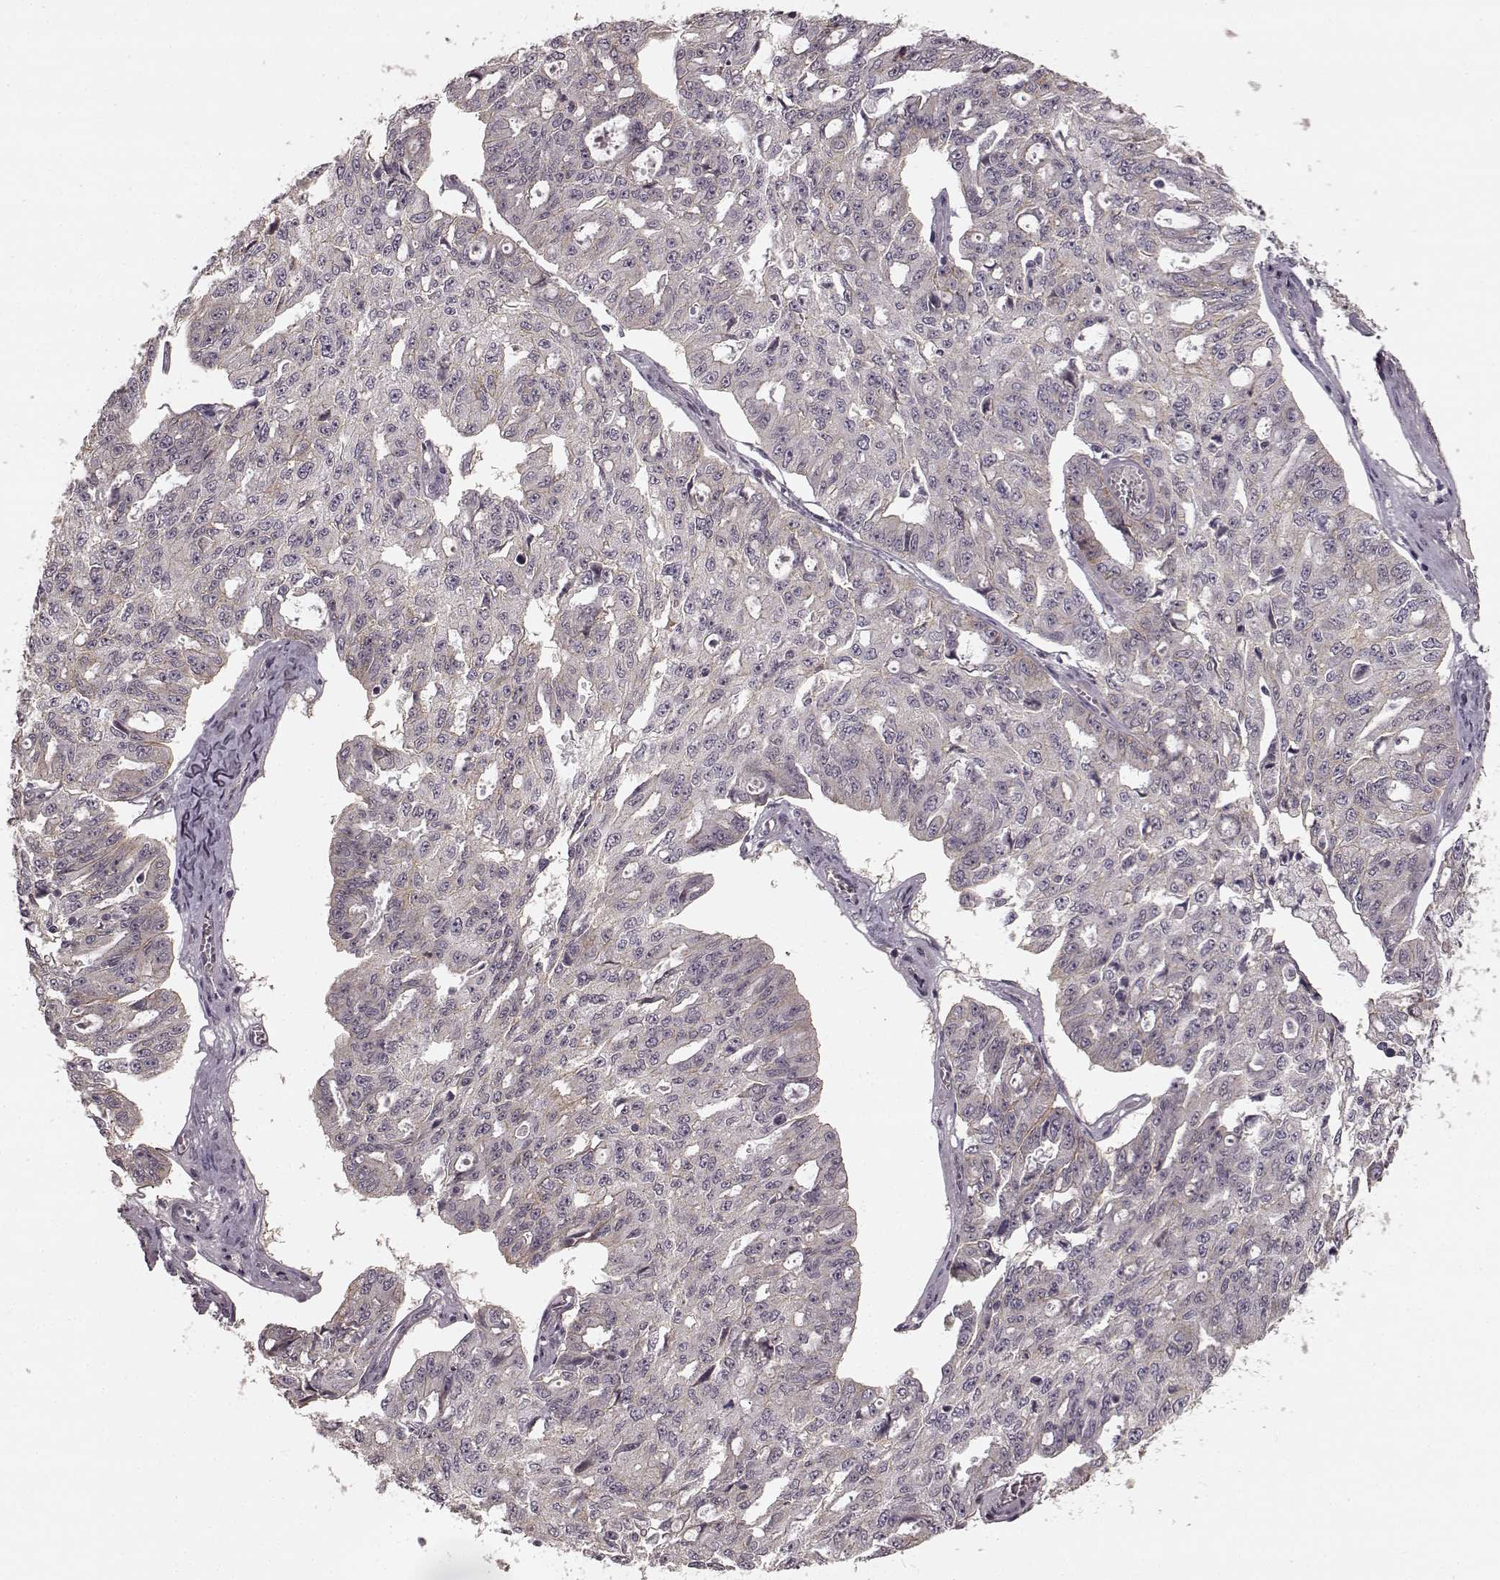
{"staining": {"intensity": "weak", "quantity": "<25%", "location": "cytoplasmic/membranous"}, "tissue": "ovarian cancer", "cell_type": "Tumor cells", "image_type": "cancer", "snomed": [{"axis": "morphology", "description": "Carcinoma, endometroid"}, {"axis": "topography", "description": "Ovary"}], "caption": "A photomicrograph of endometroid carcinoma (ovarian) stained for a protein exhibits no brown staining in tumor cells. The staining was performed using DAB (3,3'-diaminobenzidine) to visualize the protein expression in brown, while the nuclei were stained in blue with hematoxylin (Magnification: 20x).", "gene": "PRKCE", "patient": {"sex": "female", "age": 65}}